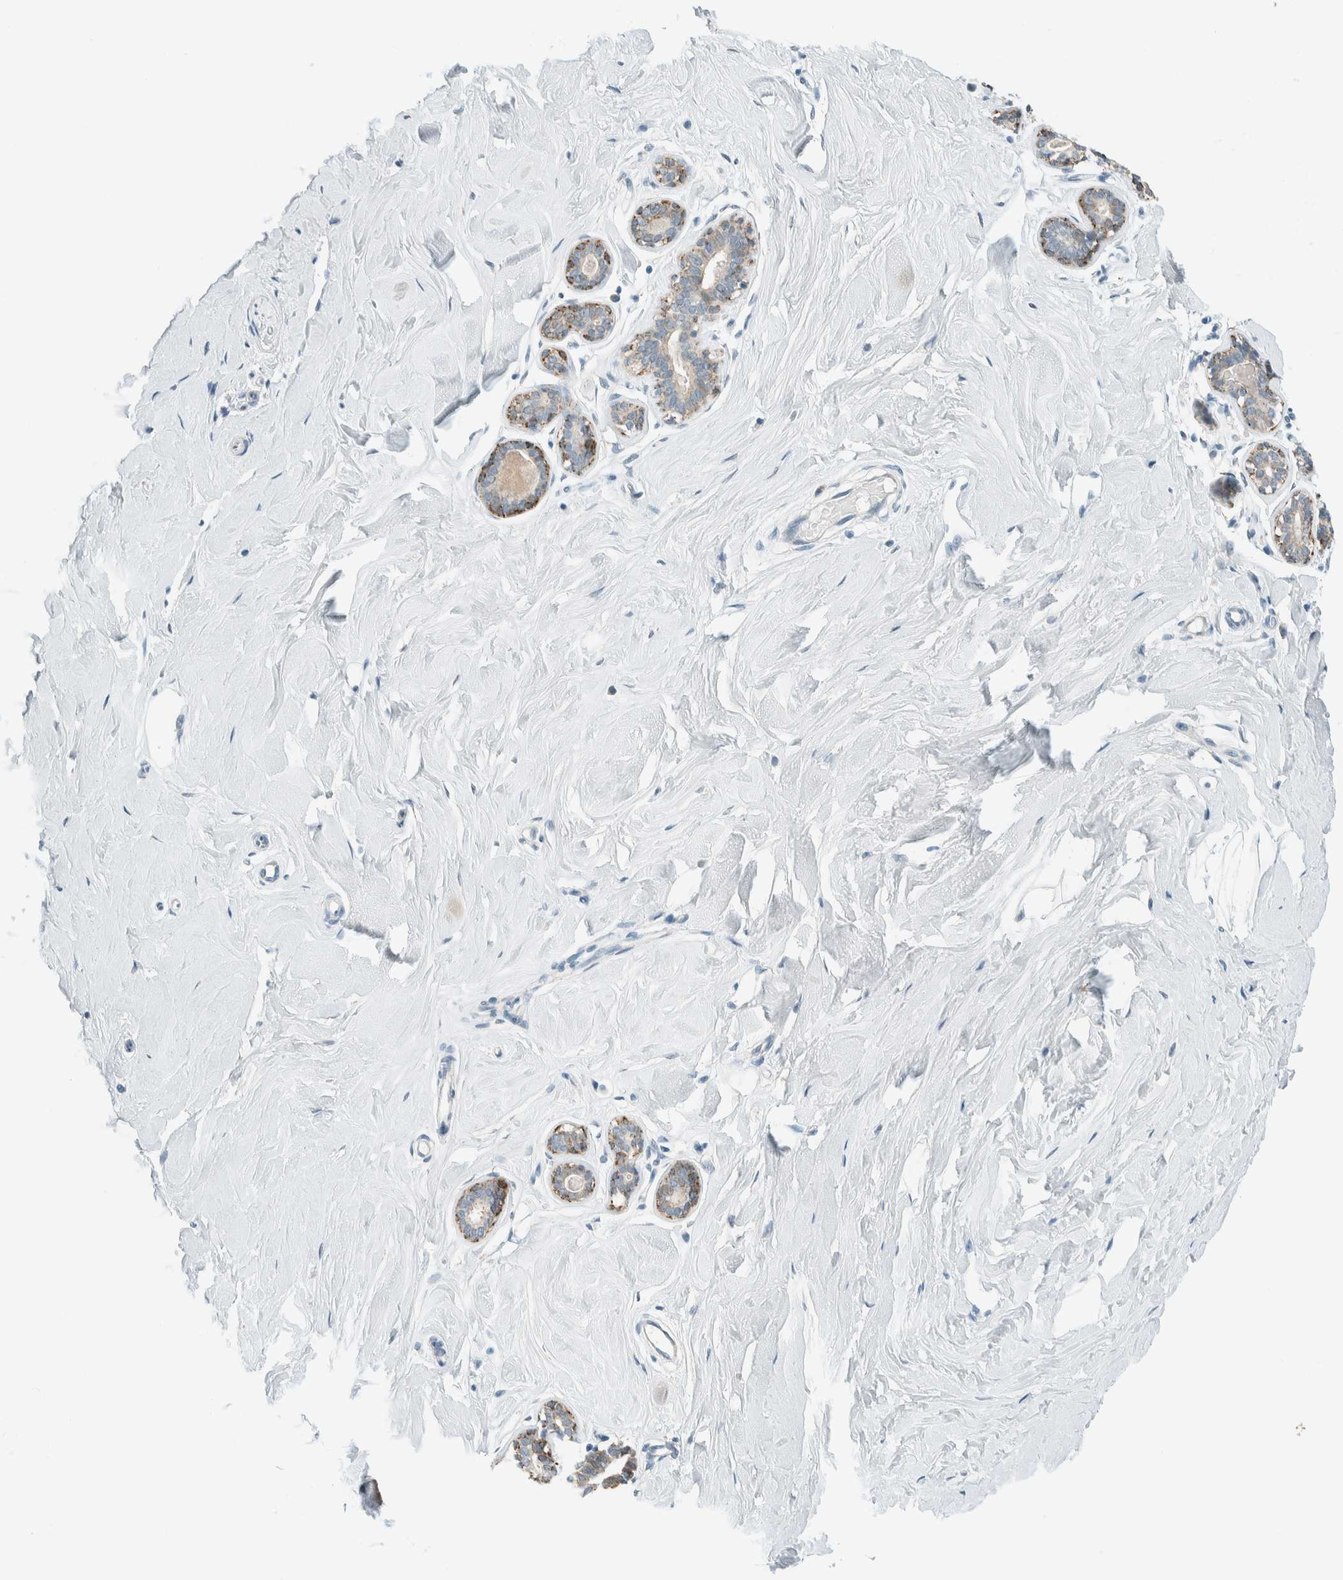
{"staining": {"intensity": "negative", "quantity": "none", "location": "none"}, "tissue": "breast", "cell_type": "Adipocytes", "image_type": "normal", "snomed": [{"axis": "morphology", "description": "Normal tissue, NOS"}, {"axis": "topography", "description": "Breast"}], "caption": "This is a image of IHC staining of benign breast, which shows no staining in adipocytes. Brightfield microscopy of immunohistochemistry (IHC) stained with DAB (brown) and hematoxylin (blue), captured at high magnification.", "gene": "ALDH7A1", "patient": {"sex": "female", "age": 23}}